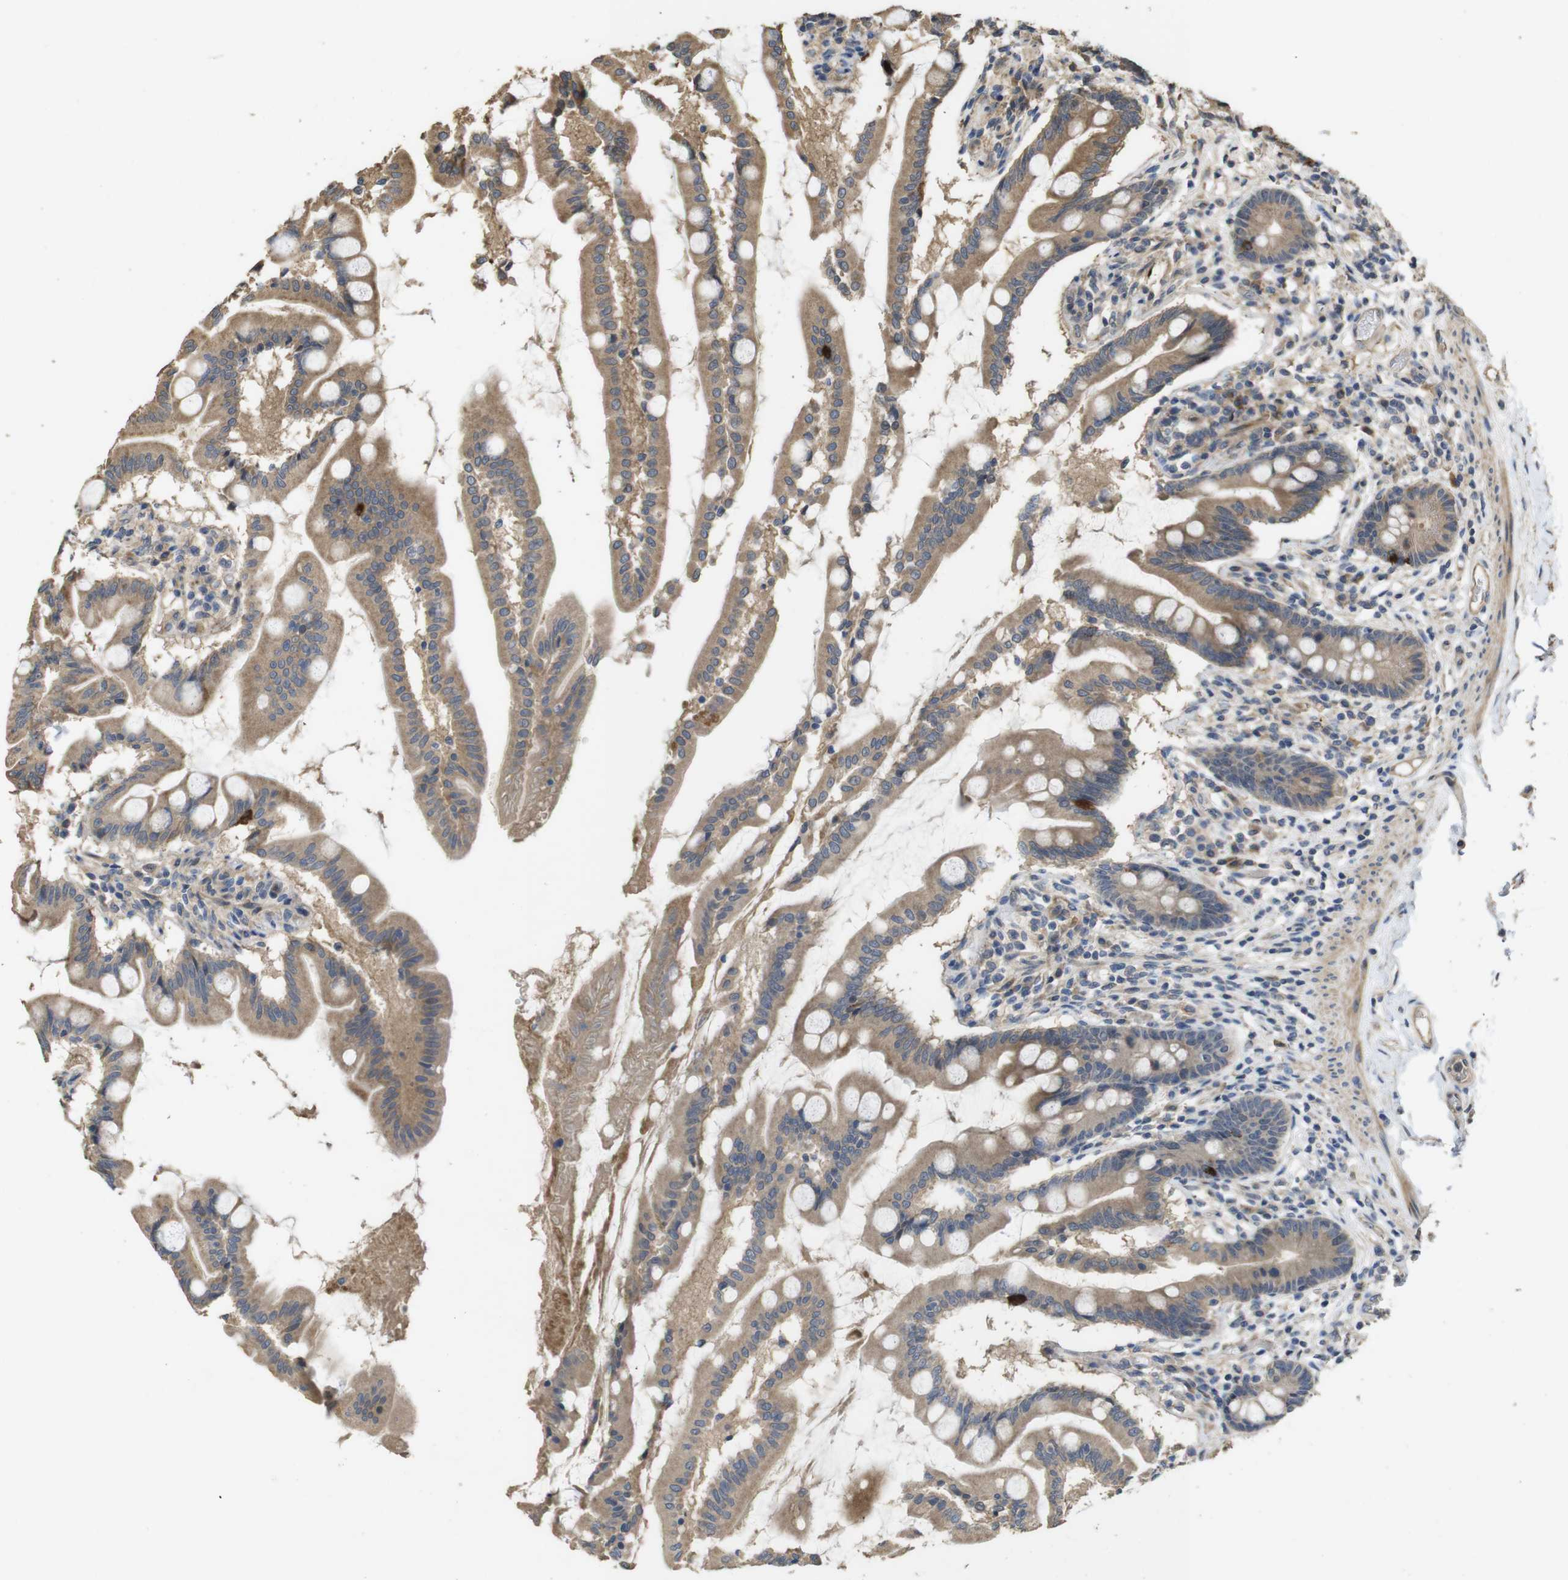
{"staining": {"intensity": "moderate", "quantity": "25%-75%", "location": "cytoplasmic/membranous"}, "tissue": "small intestine", "cell_type": "Glandular cells", "image_type": "normal", "snomed": [{"axis": "morphology", "description": "Normal tissue, NOS"}, {"axis": "topography", "description": "Small intestine"}], "caption": "Immunohistochemical staining of benign human small intestine demonstrates moderate cytoplasmic/membranous protein positivity in approximately 25%-75% of glandular cells.", "gene": "PCDHB10", "patient": {"sex": "female", "age": 56}}